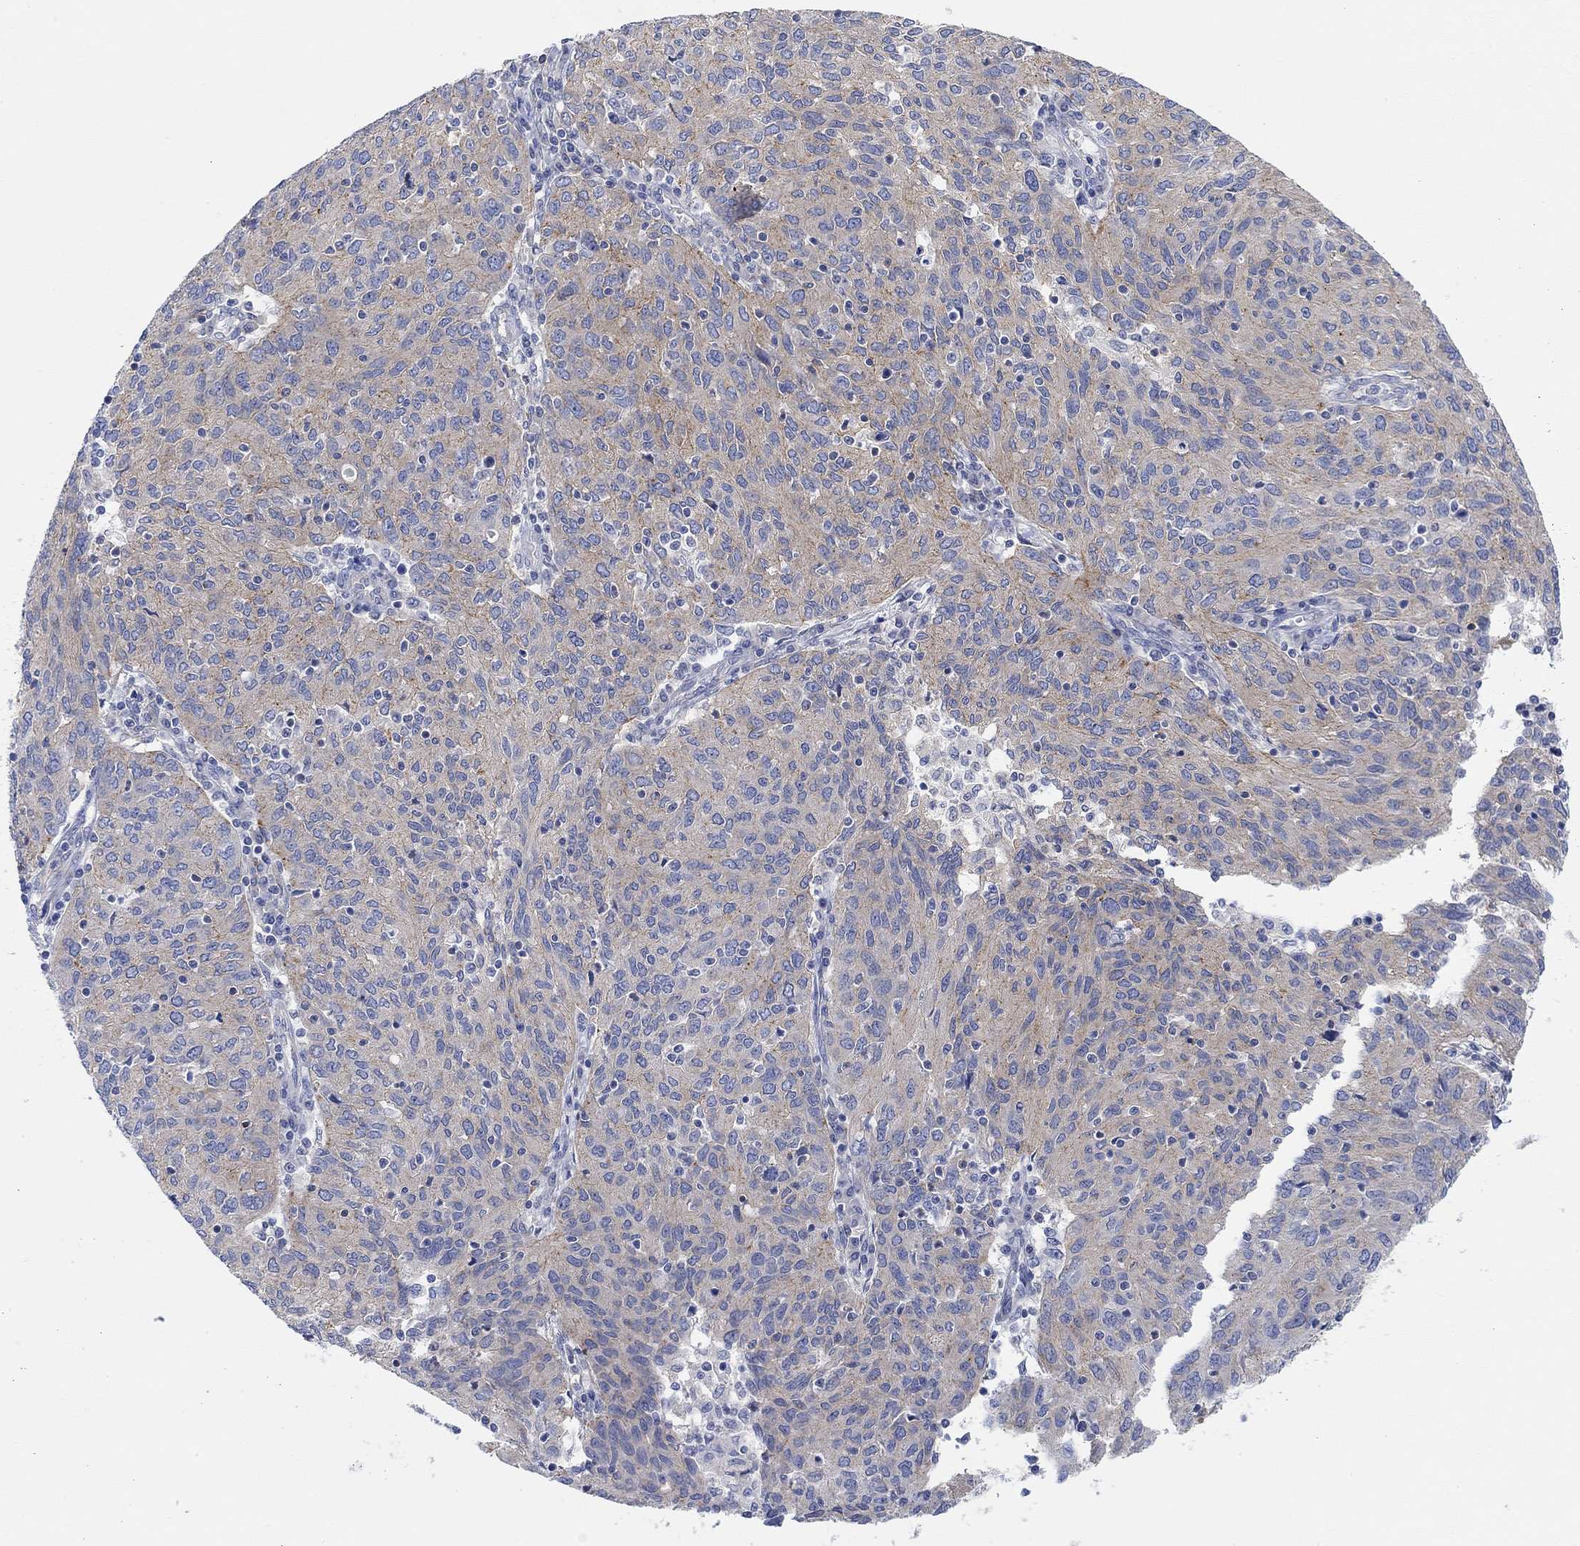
{"staining": {"intensity": "moderate", "quantity": "<25%", "location": "cytoplasmic/membranous"}, "tissue": "ovarian cancer", "cell_type": "Tumor cells", "image_type": "cancer", "snomed": [{"axis": "morphology", "description": "Carcinoma, endometroid"}, {"axis": "topography", "description": "Ovary"}], "caption": "Ovarian cancer (endometroid carcinoma) stained with IHC shows moderate cytoplasmic/membranous staining in approximately <25% of tumor cells.", "gene": "RGS1", "patient": {"sex": "female", "age": 50}}